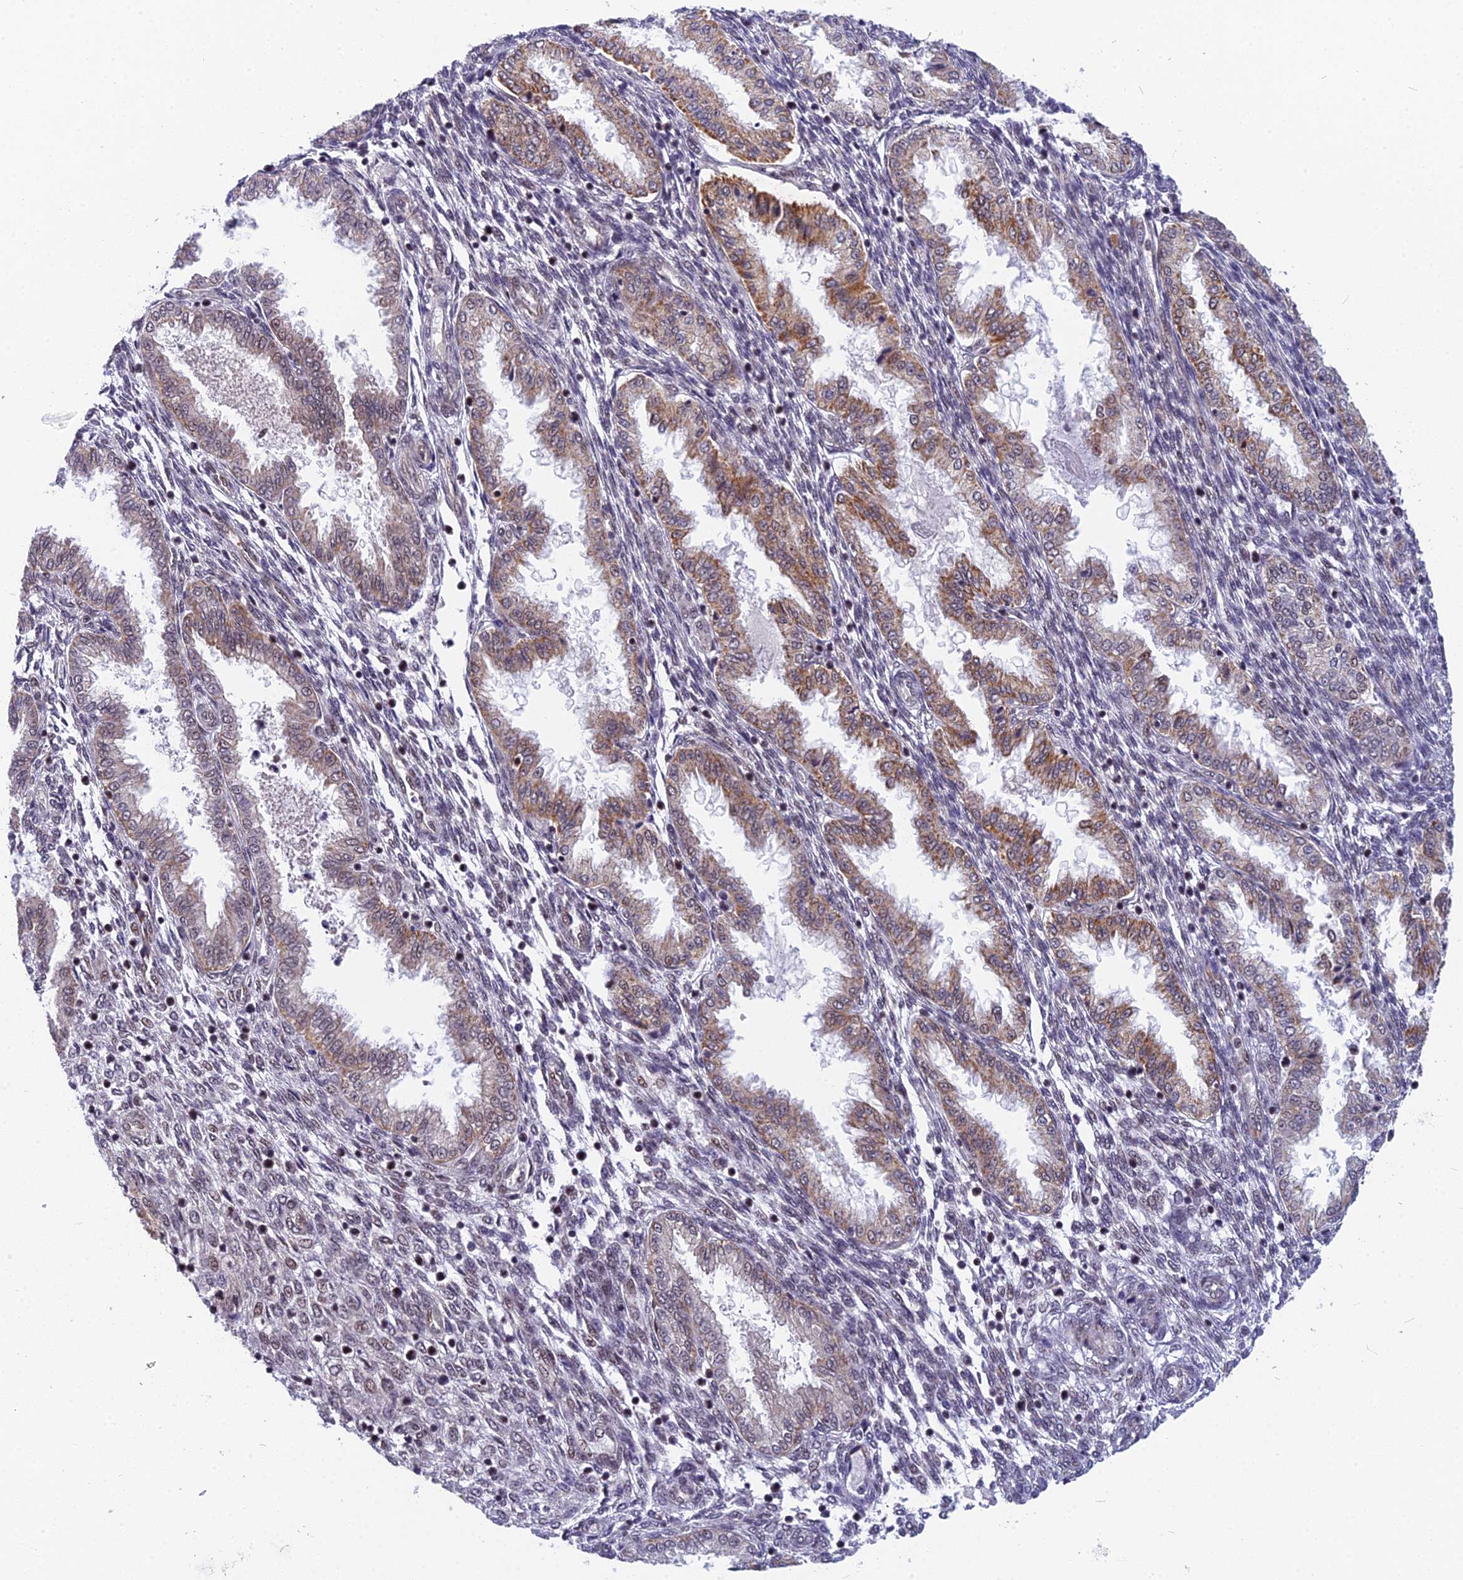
{"staining": {"intensity": "negative", "quantity": "none", "location": "none"}, "tissue": "endometrium", "cell_type": "Cells in endometrial stroma", "image_type": "normal", "snomed": [{"axis": "morphology", "description": "Normal tissue, NOS"}, {"axis": "topography", "description": "Endometrium"}], "caption": "This is an immunohistochemistry (IHC) micrograph of benign endometrium. There is no positivity in cells in endometrial stroma.", "gene": "CMC1", "patient": {"sex": "female", "age": 33}}